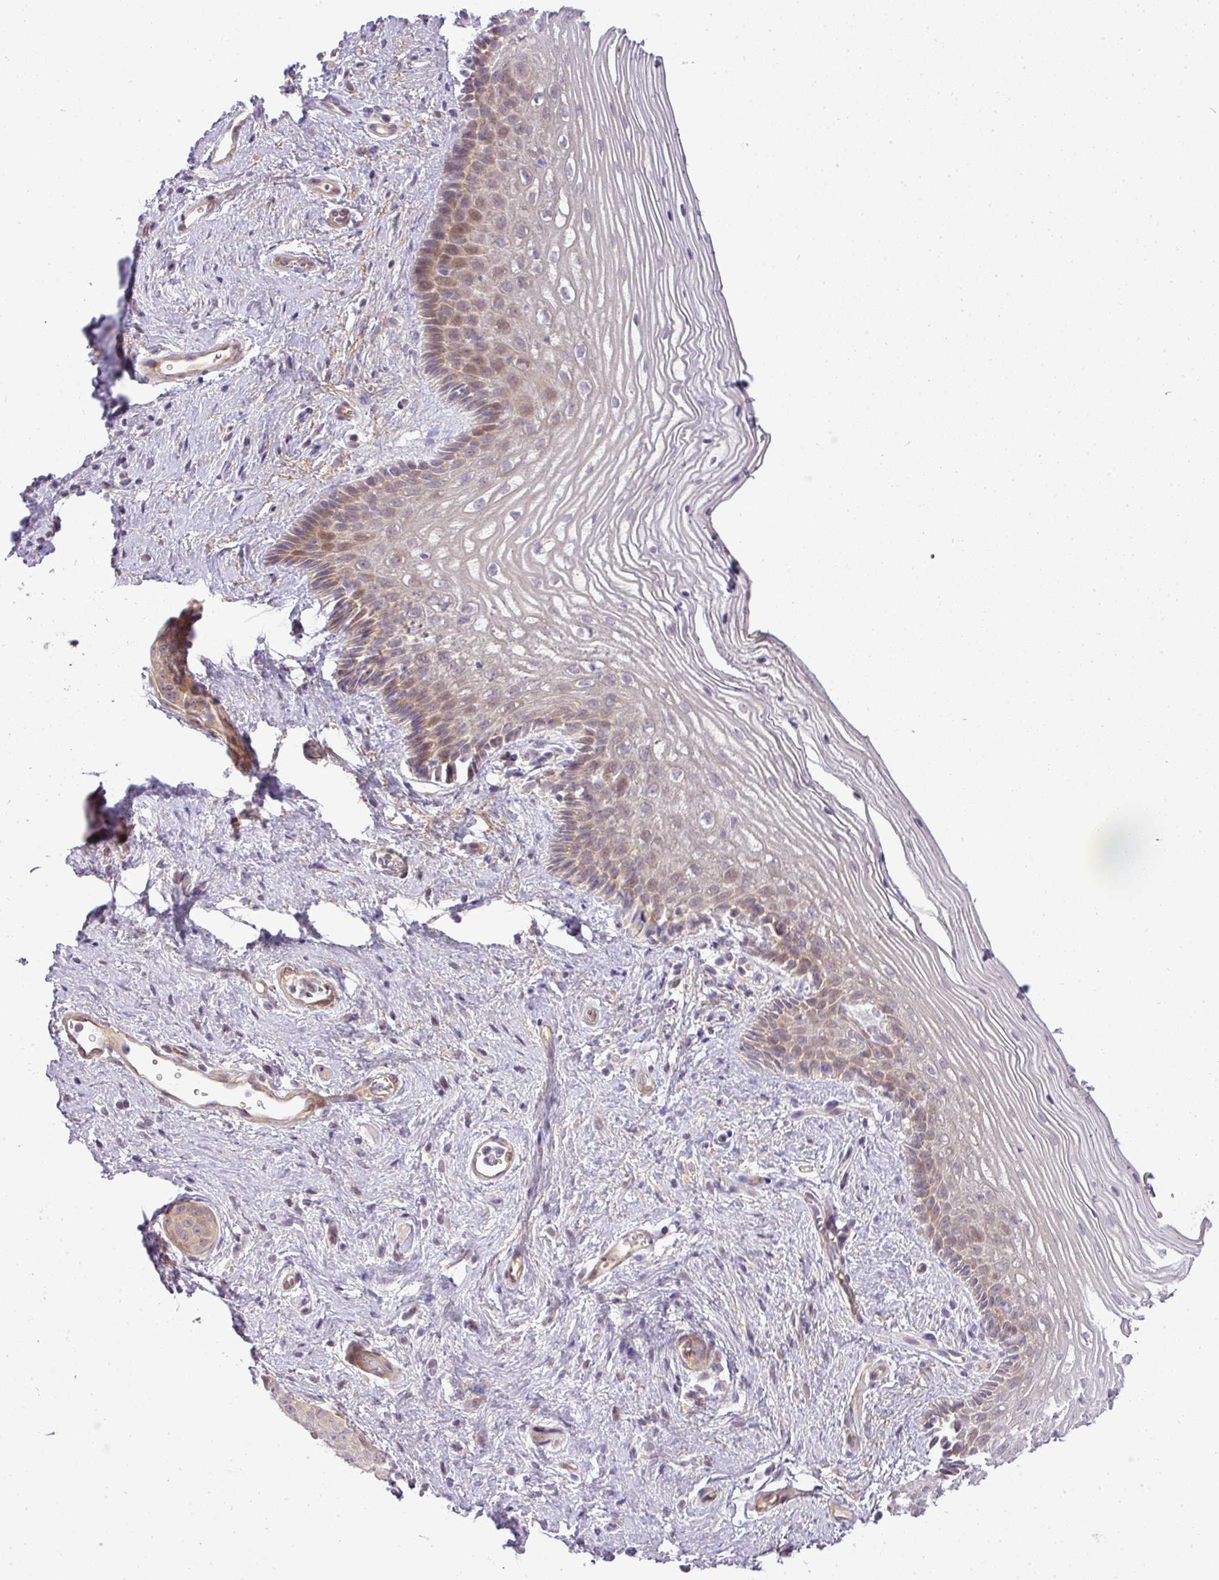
{"staining": {"intensity": "weak", "quantity": "25%-75%", "location": "cytoplasmic/membranous"}, "tissue": "vagina", "cell_type": "Squamous epithelial cells", "image_type": "normal", "snomed": [{"axis": "morphology", "description": "Normal tissue, NOS"}, {"axis": "topography", "description": "Vagina"}], "caption": "Immunohistochemical staining of unremarkable human vagina reveals 25%-75% levels of weak cytoplasmic/membranous protein expression in approximately 25%-75% of squamous epithelial cells.", "gene": "ZDHHC1", "patient": {"sex": "female", "age": 47}}